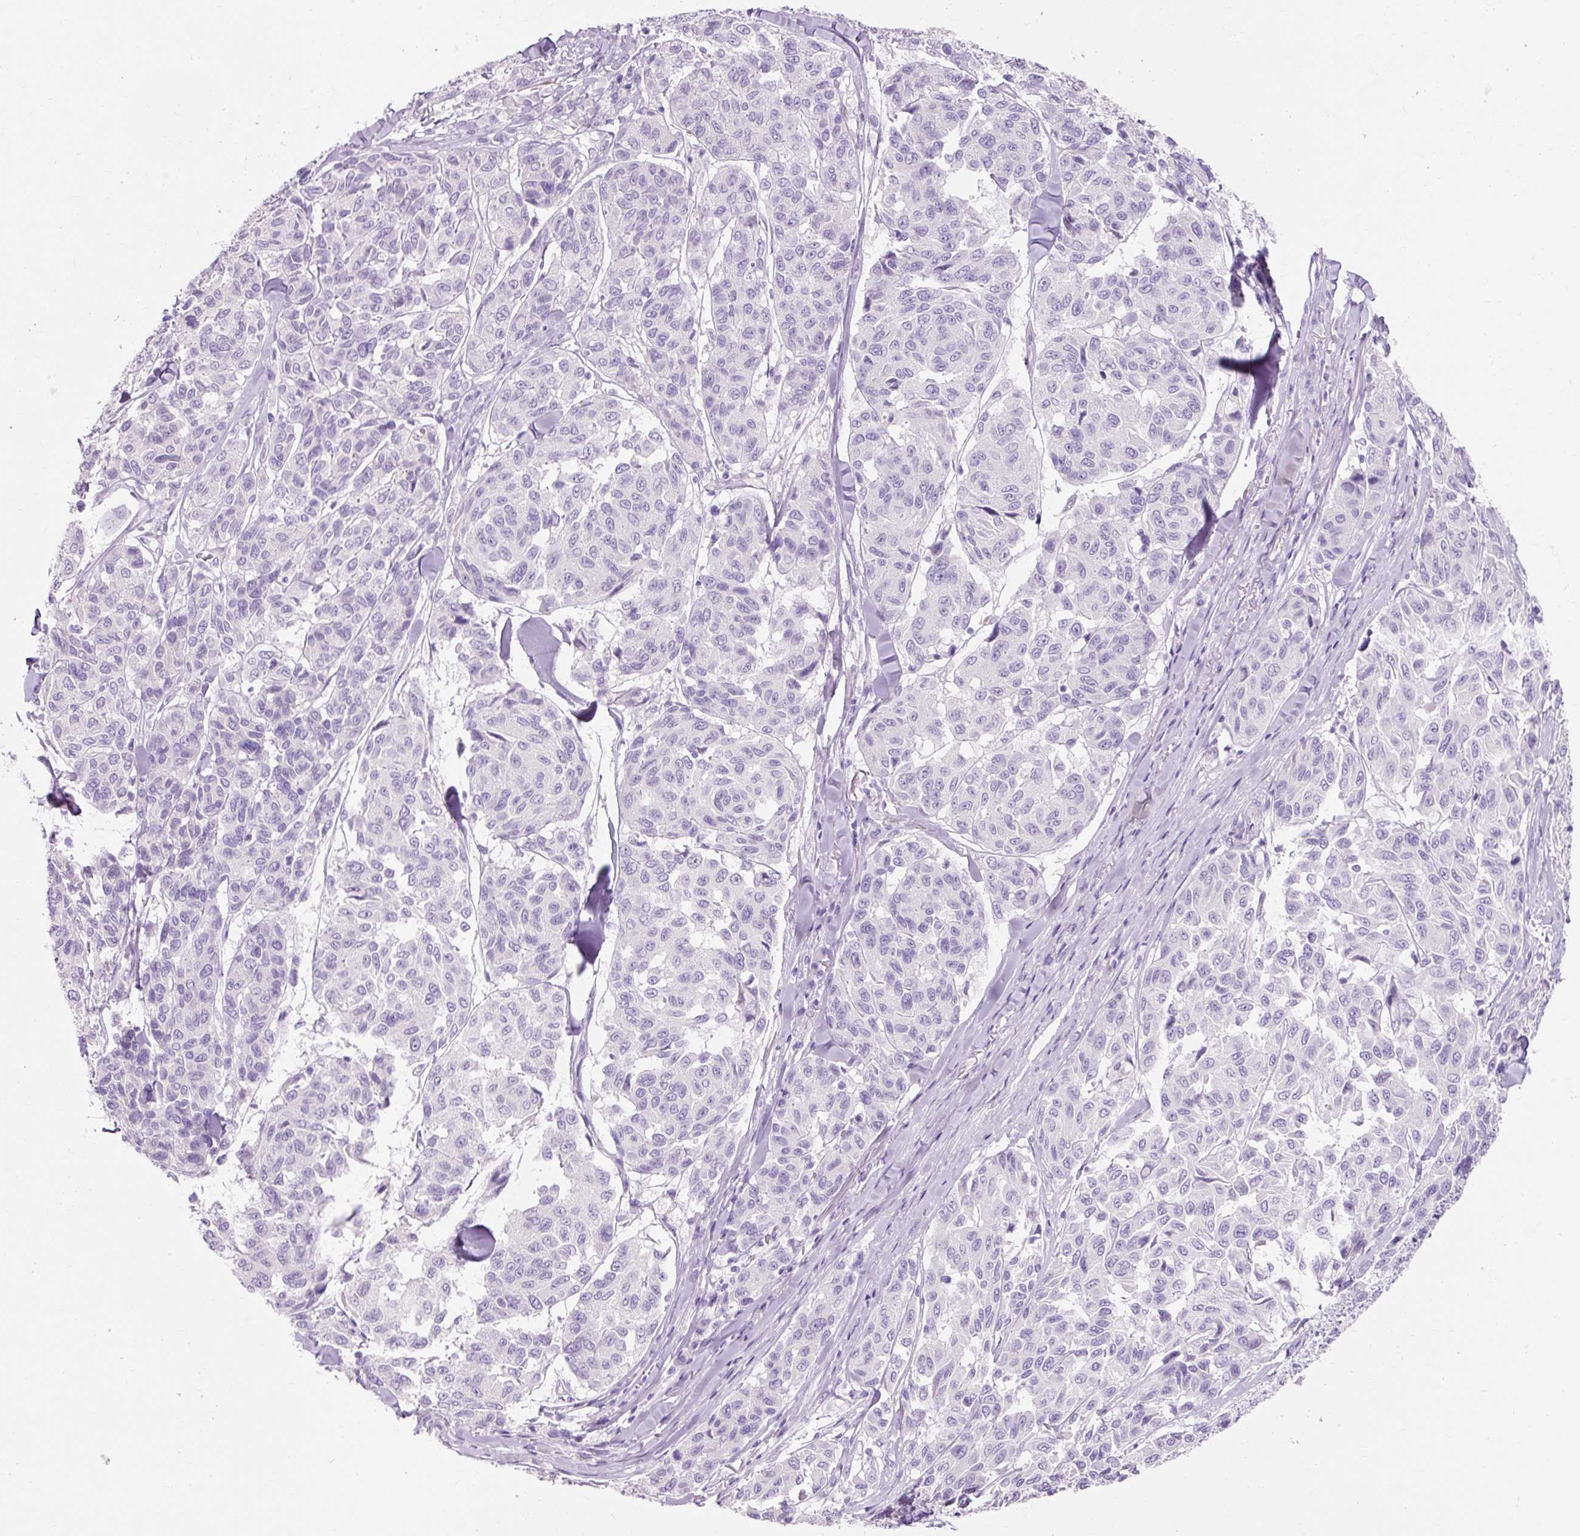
{"staining": {"intensity": "negative", "quantity": "none", "location": "none"}, "tissue": "melanoma", "cell_type": "Tumor cells", "image_type": "cancer", "snomed": [{"axis": "morphology", "description": "Malignant melanoma, NOS"}, {"axis": "topography", "description": "Skin"}], "caption": "The histopathology image reveals no staining of tumor cells in melanoma.", "gene": "TMEM213", "patient": {"sex": "female", "age": 66}}